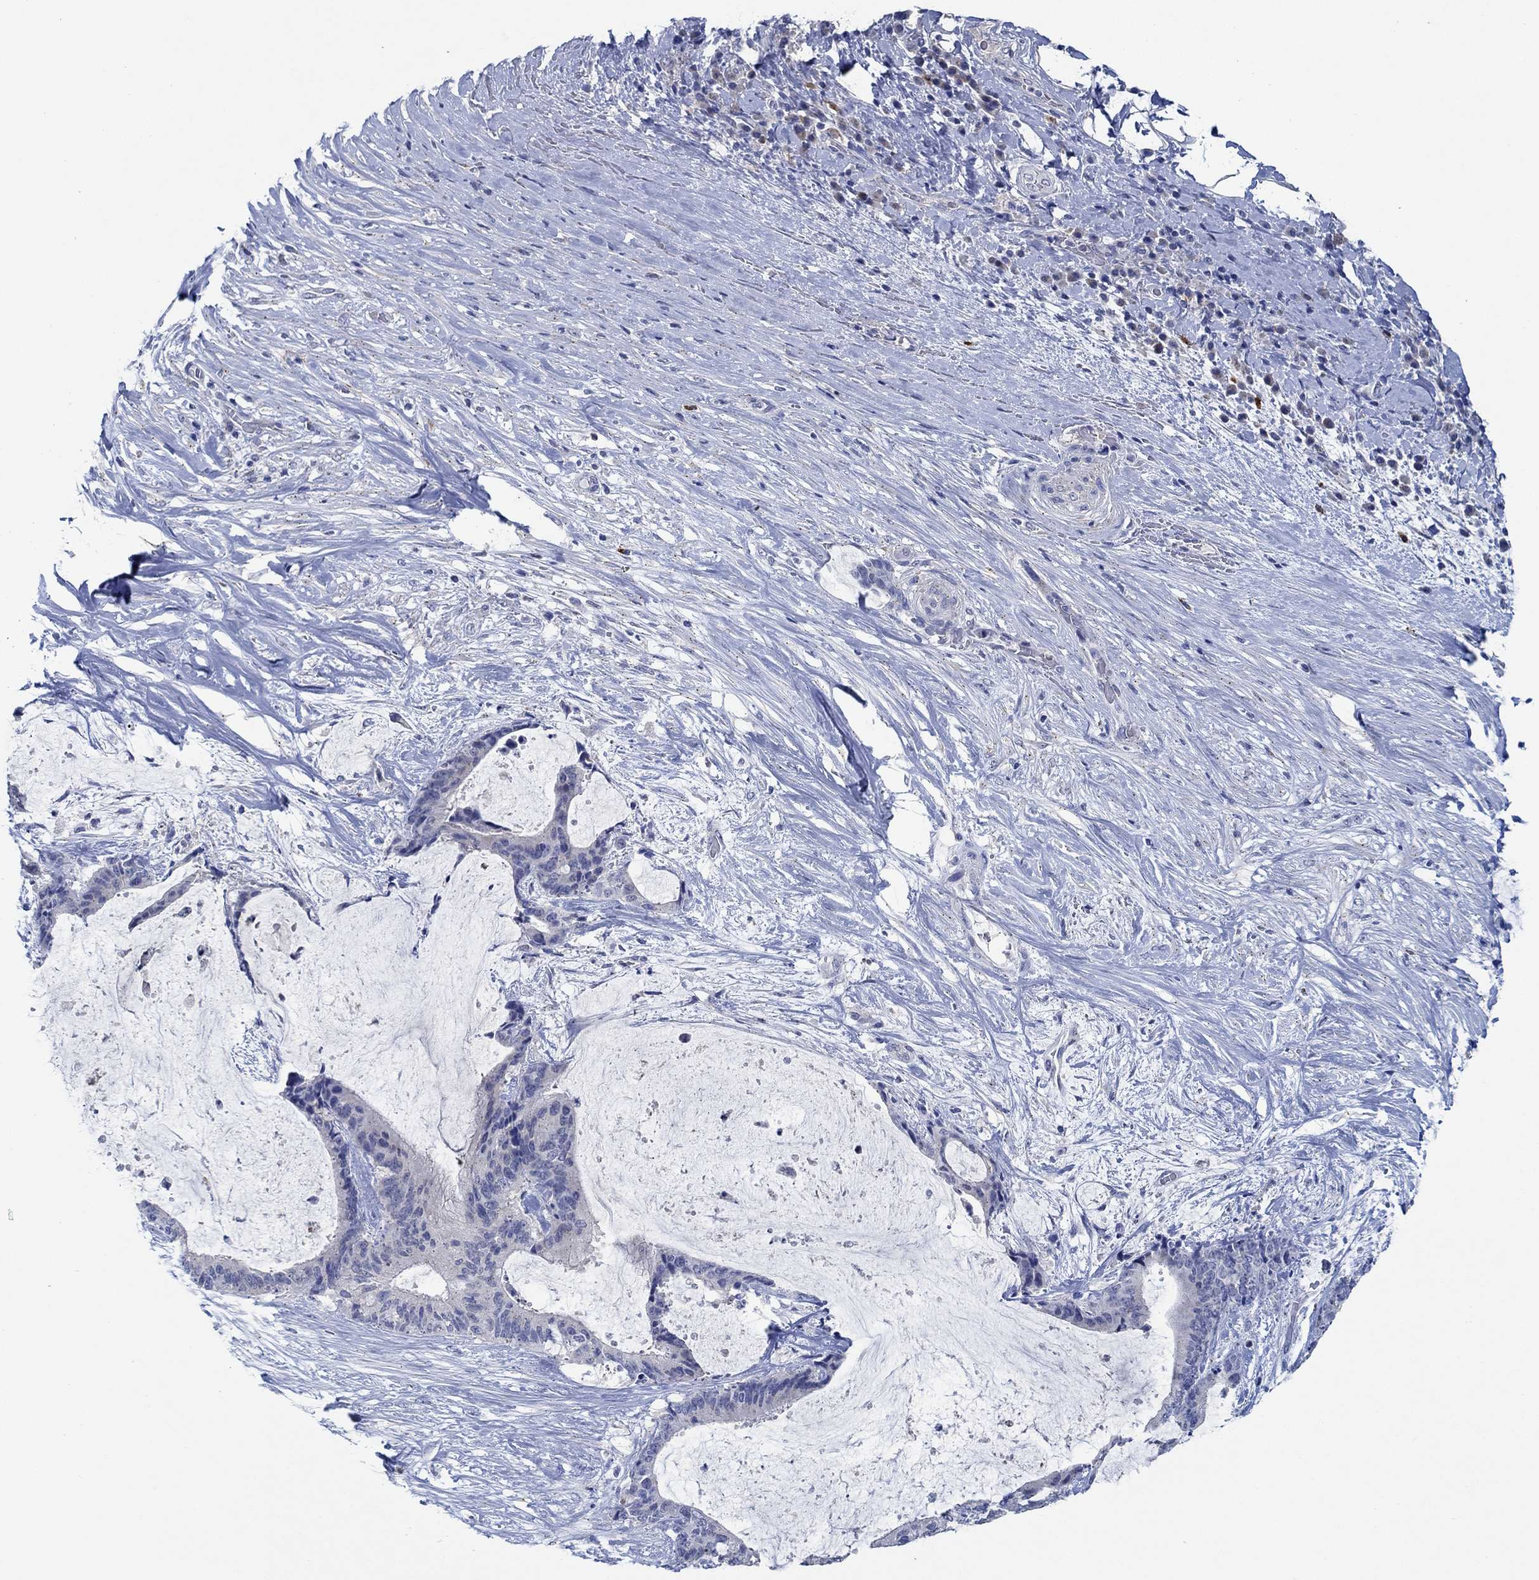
{"staining": {"intensity": "negative", "quantity": "none", "location": "none"}, "tissue": "liver cancer", "cell_type": "Tumor cells", "image_type": "cancer", "snomed": [{"axis": "morphology", "description": "Cholangiocarcinoma"}, {"axis": "topography", "description": "Liver"}], "caption": "Image shows no protein expression in tumor cells of cholangiocarcinoma (liver) tissue. Nuclei are stained in blue.", "gene": "CPM", "patient": {"sex": "female", "age": 73}}